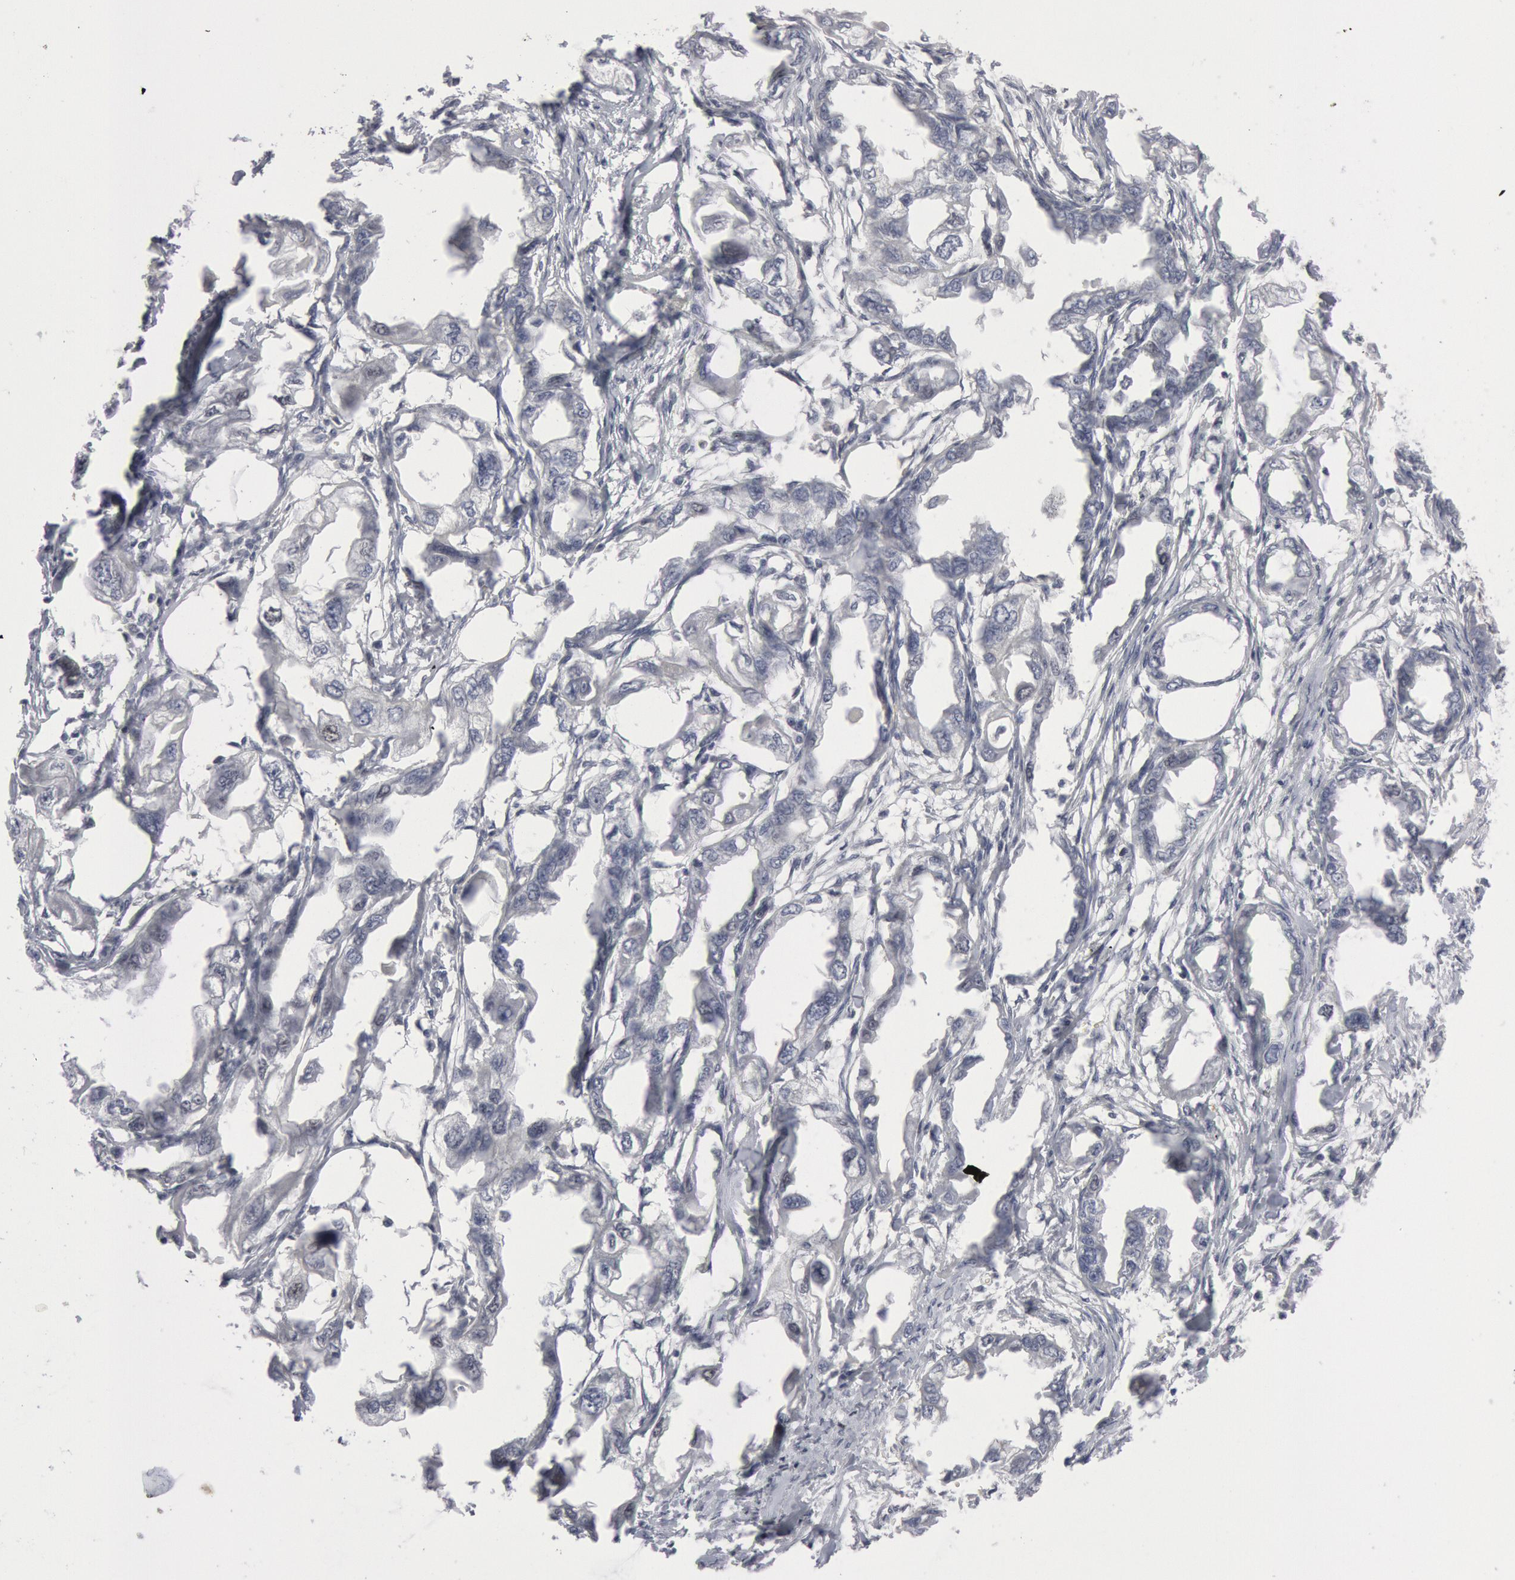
{"staining": {"intensity": "negative", "quantity": "none", "location": "none"}, "tissue": "endometrial cancer", "cell_type": "Tumor cells", "image_type": "cancer", "snomed": [{"axis": "morphology", "description": "Adenocarcinoma, NOS"}, {"axis": "topography", "description": "Endometrium"}], "caption": "Endometrial adenocarcinoma stained for a protein using IHC shows no staining tumor cells.", "gene": "WDHD1", "patient": {"sex": "female", "age": 67}}